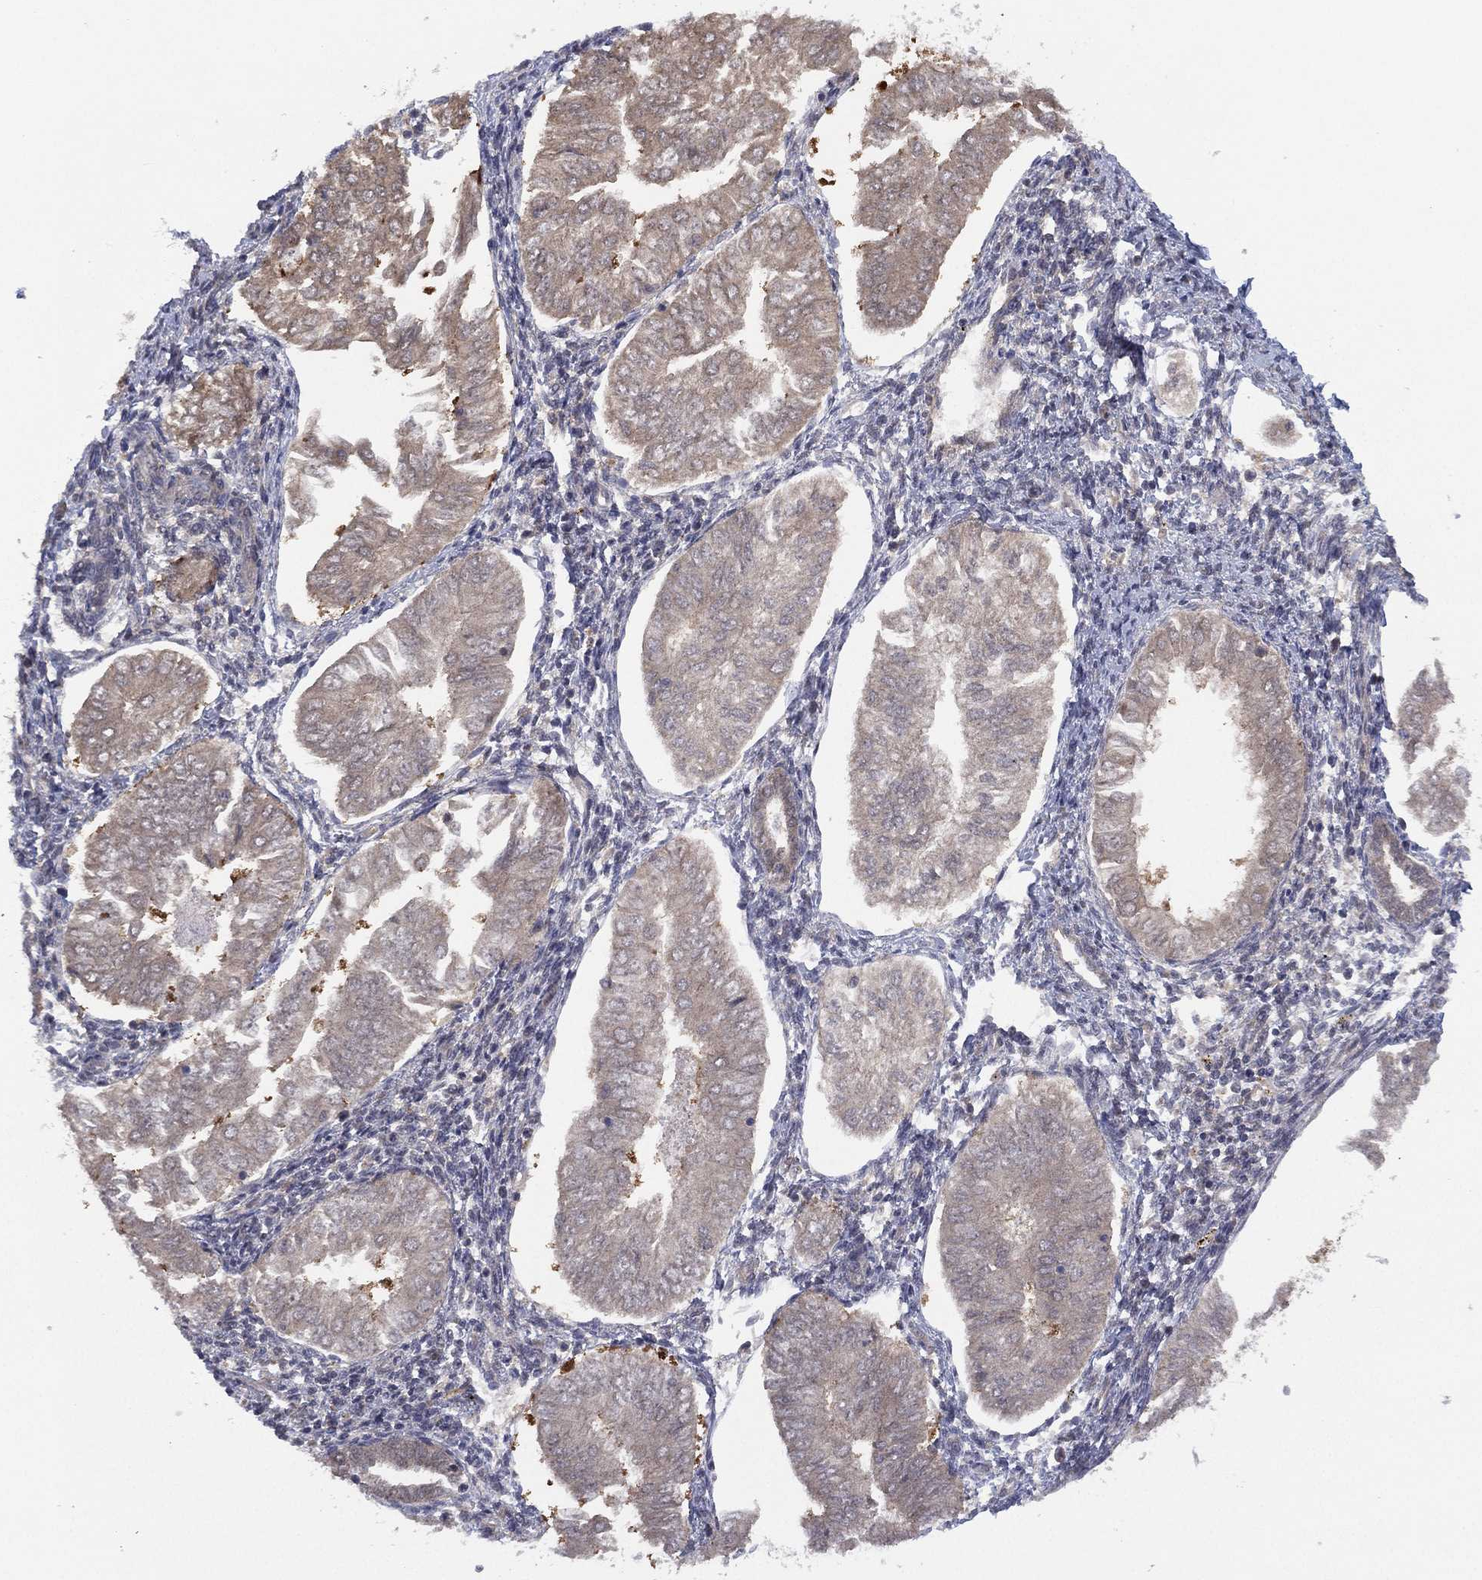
{"staining": {"intensity": "negative", "quantity": "none", "location": "none"}, "tissue": "endometrial cancer", "cell_type": "Tumor cells", "image_type": "cancer", "snomed": [{"axis": "morphology", "description": "Adenocarcinoma, NOS"}, {"axis": "topography", "description": "Endometrium"}], "caption": "An image of endometrial cancer (adenocarcinoma) stained for a protein demonstrates no brown staining in tumor cells. Nuclei are stained in blue.", "gene": "DDAH1", "patient": {"sex": "female", "age": 53}}